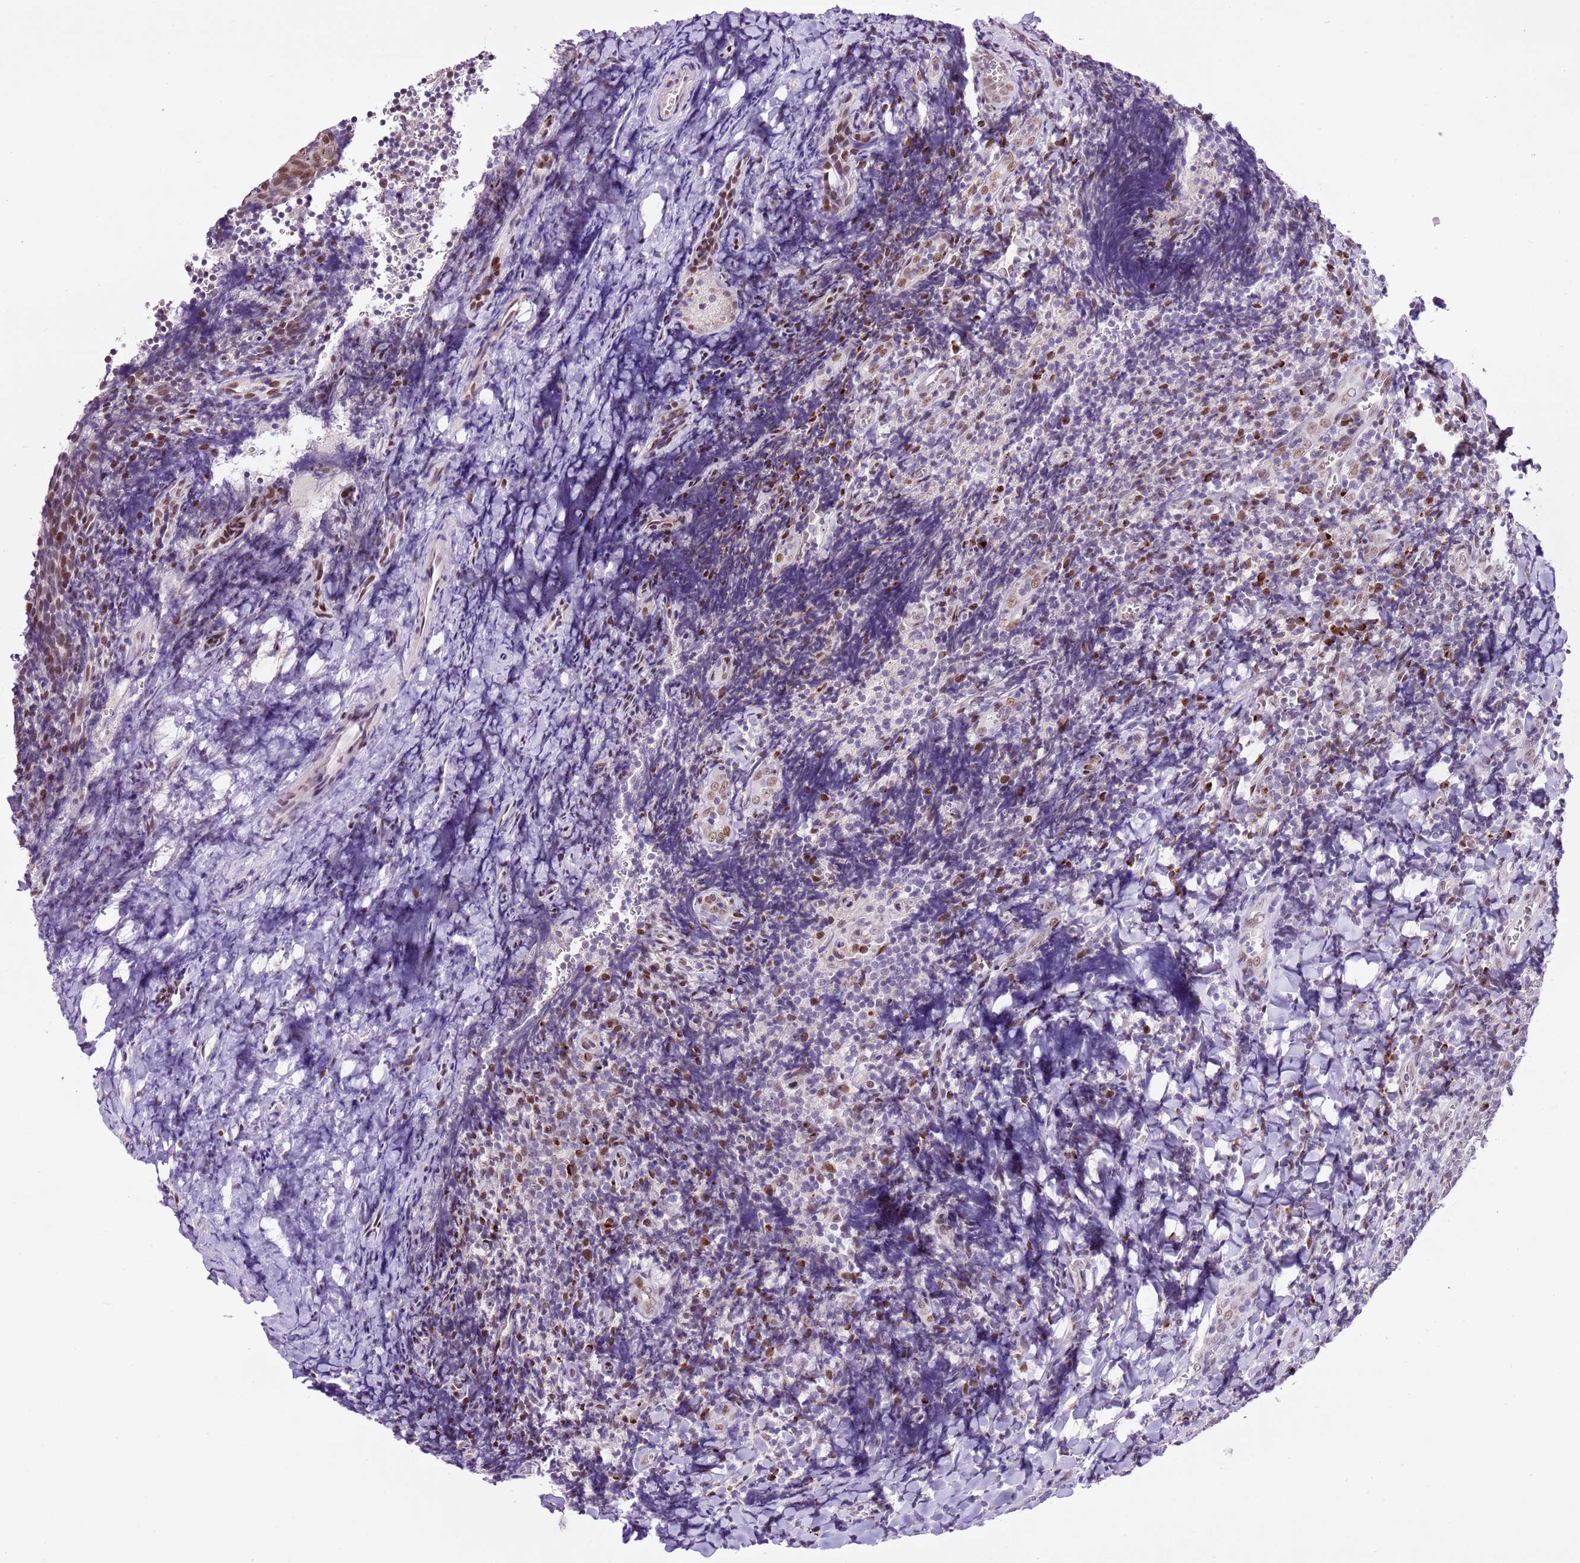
{"staining": {"intensity": "moderate", "quantity": "<25%", "location": "nuclear"}, "tissue": "tonsil", "cell_type": "Germinal center cells", "image_type": "normal", "snomed": [{"axis": "morphology", "description": "Normal tissue, NOS"}, {"axis": "topography", "description": "Tonsil"}], "caption": "A photomicrograph of human tonsil stained for a protein shows moderate nuclear brown staining in germinal center cells.", "gene": "NACC2", "patient": {"sex": "male", "age": 27}}